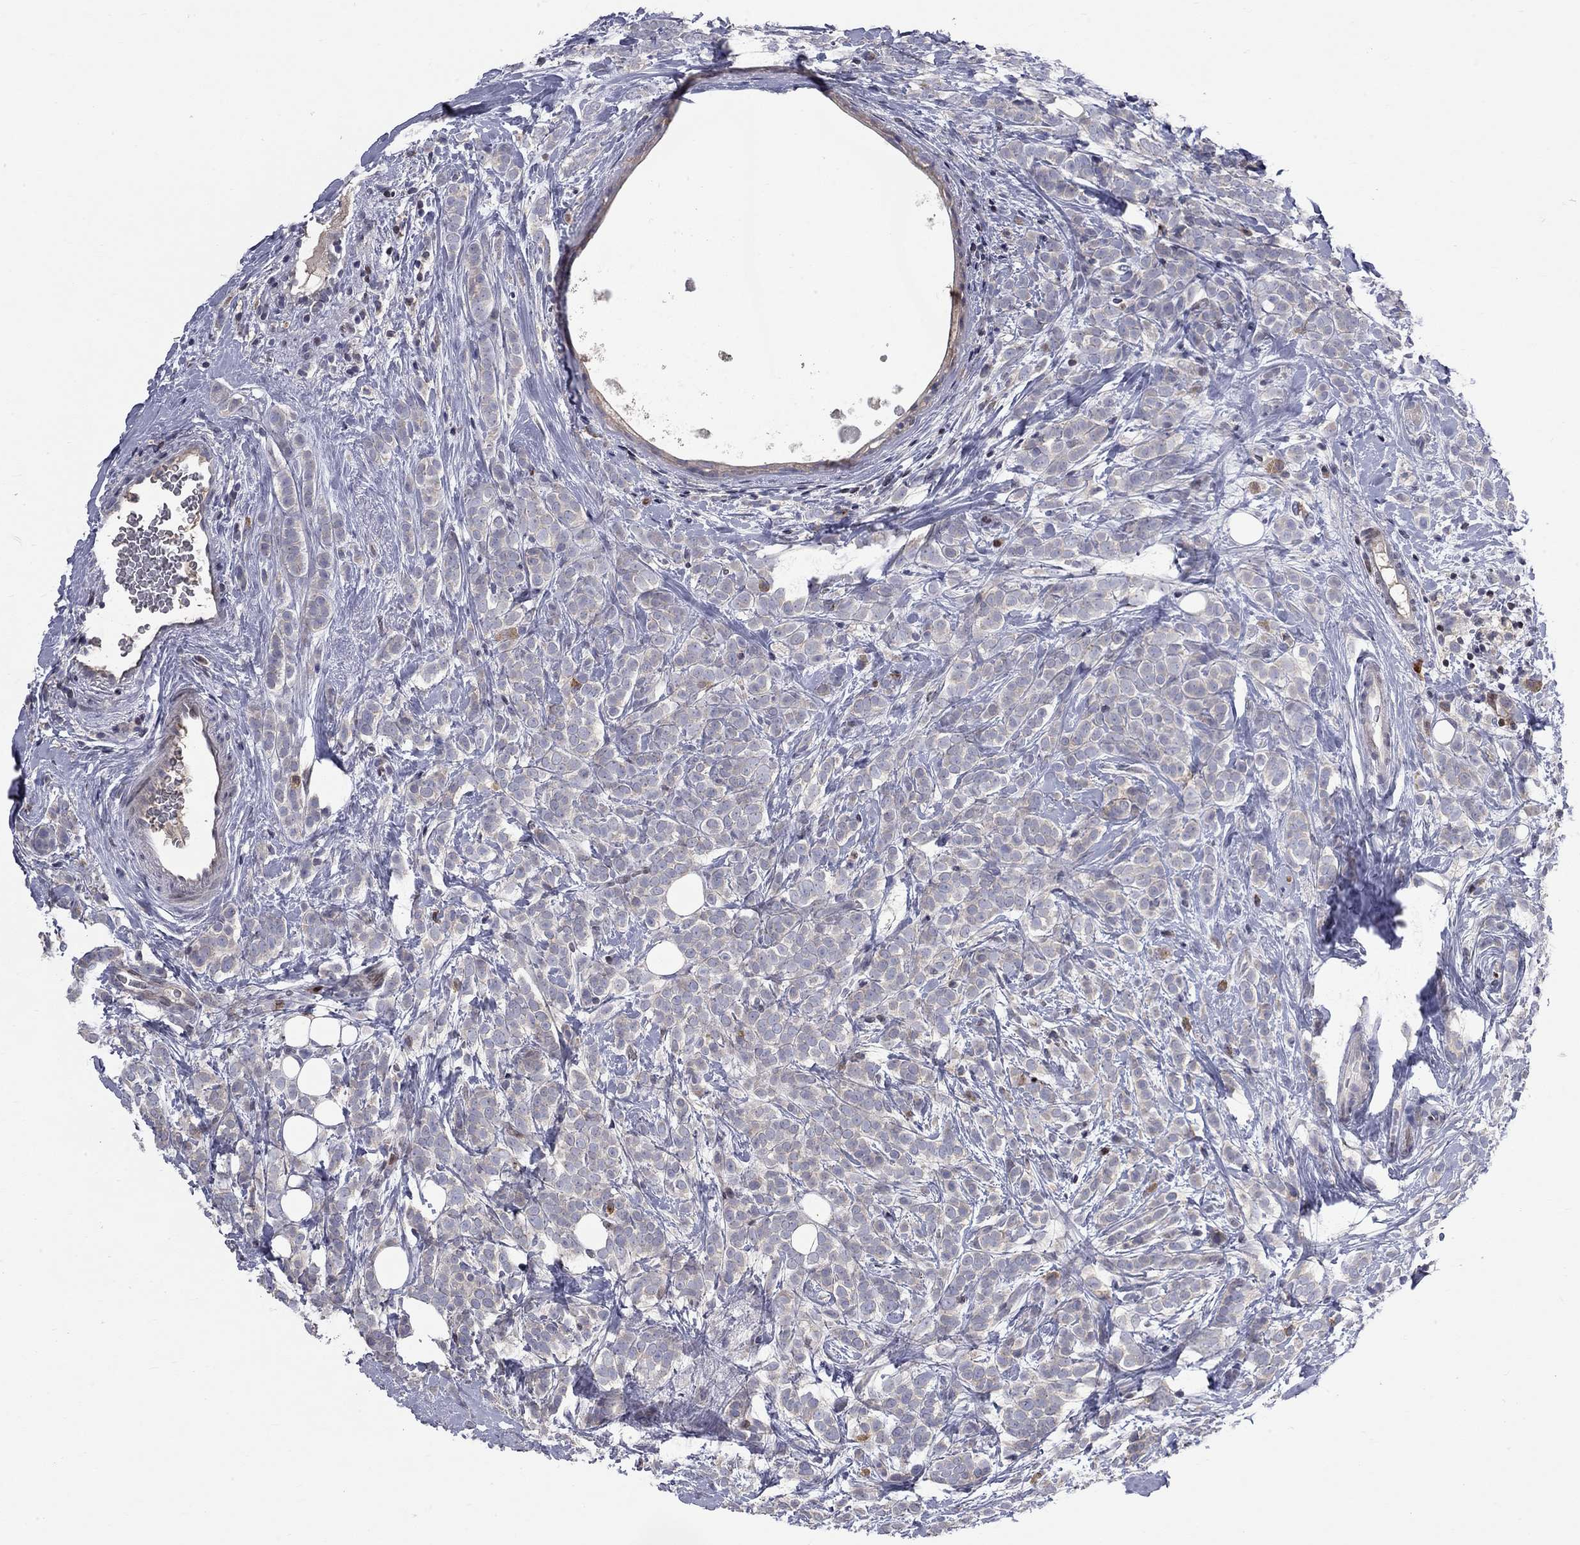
{"staining": {"intensity": "negative", "quantity": "none", "location": "none"}, "tissue": "breast cancer", "cell_type": "Tumor cells", "image_type": "cancer", "snomed": [{"axis": "morphology", "description": "Lobular carcinoma"}, {"axis": "topography", "description": "Breast"}], "caption": "There is no significant positivity in tumor cells of breast cancer.", "gene": "ERN2", "patient": {"sex": "female", "age": 49}}